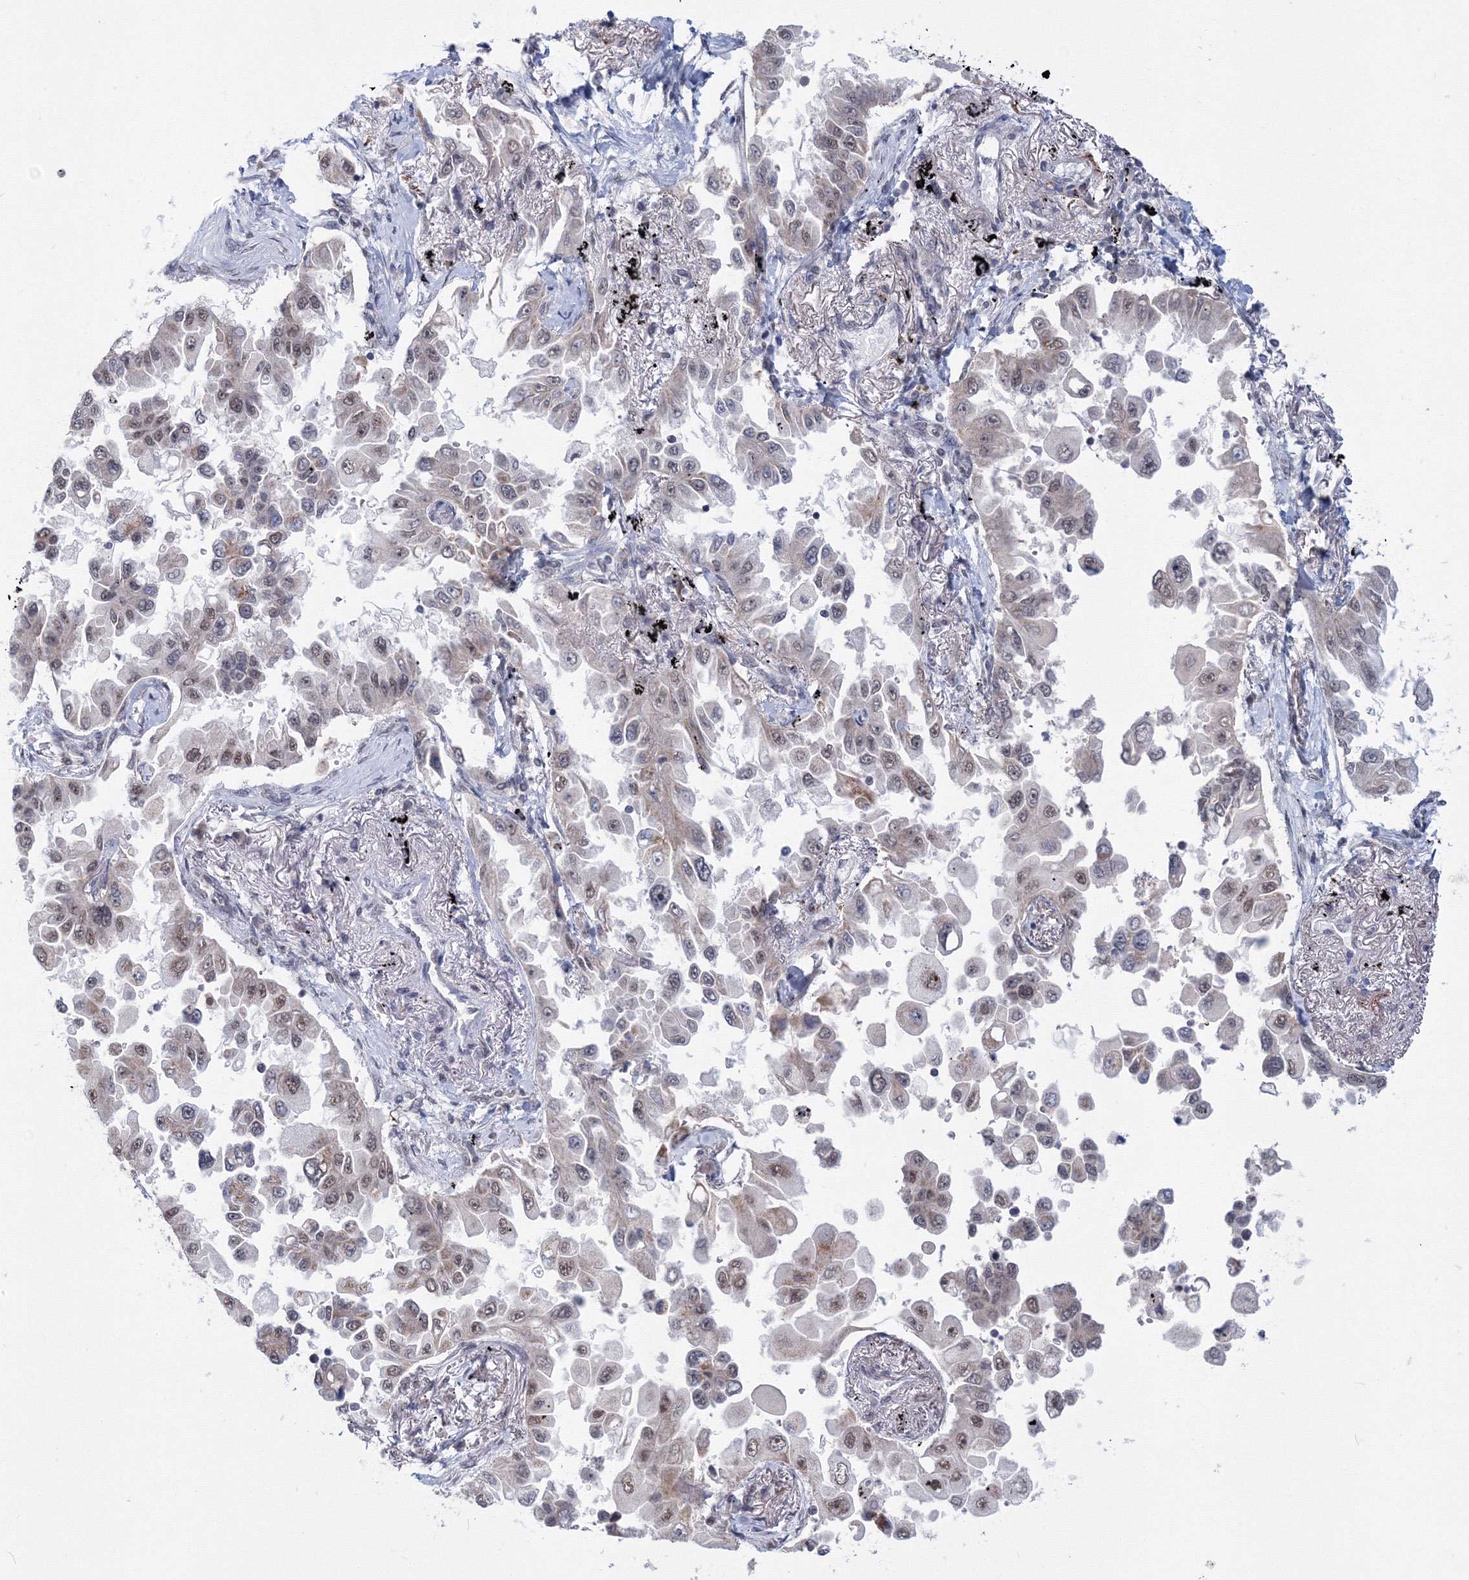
{"staining": {"intensity": "weak", "quantity": "25%-75%", "location": "cytoplasmic/membranous,nuclear"}, "tissue": "lung cancer", "cell_type": "Tumor cells", "image_type": "cancer", "snomed": [{"axis": "morphology", "description": "Adenocarcinoma, NOS"}, {"axis": "topography", "description": "Lung"}], "caption": "A micrograph of human lung adenocarcinoma stained for a protein displays weak cytoplasmic/membranous and nuclear brown staining in tumor cells. Ihc stains the protein of interest in brown and the nuclei are stained blue.", "gene": "SF3B6", "patient": {"sex": "female", "age": 67}}